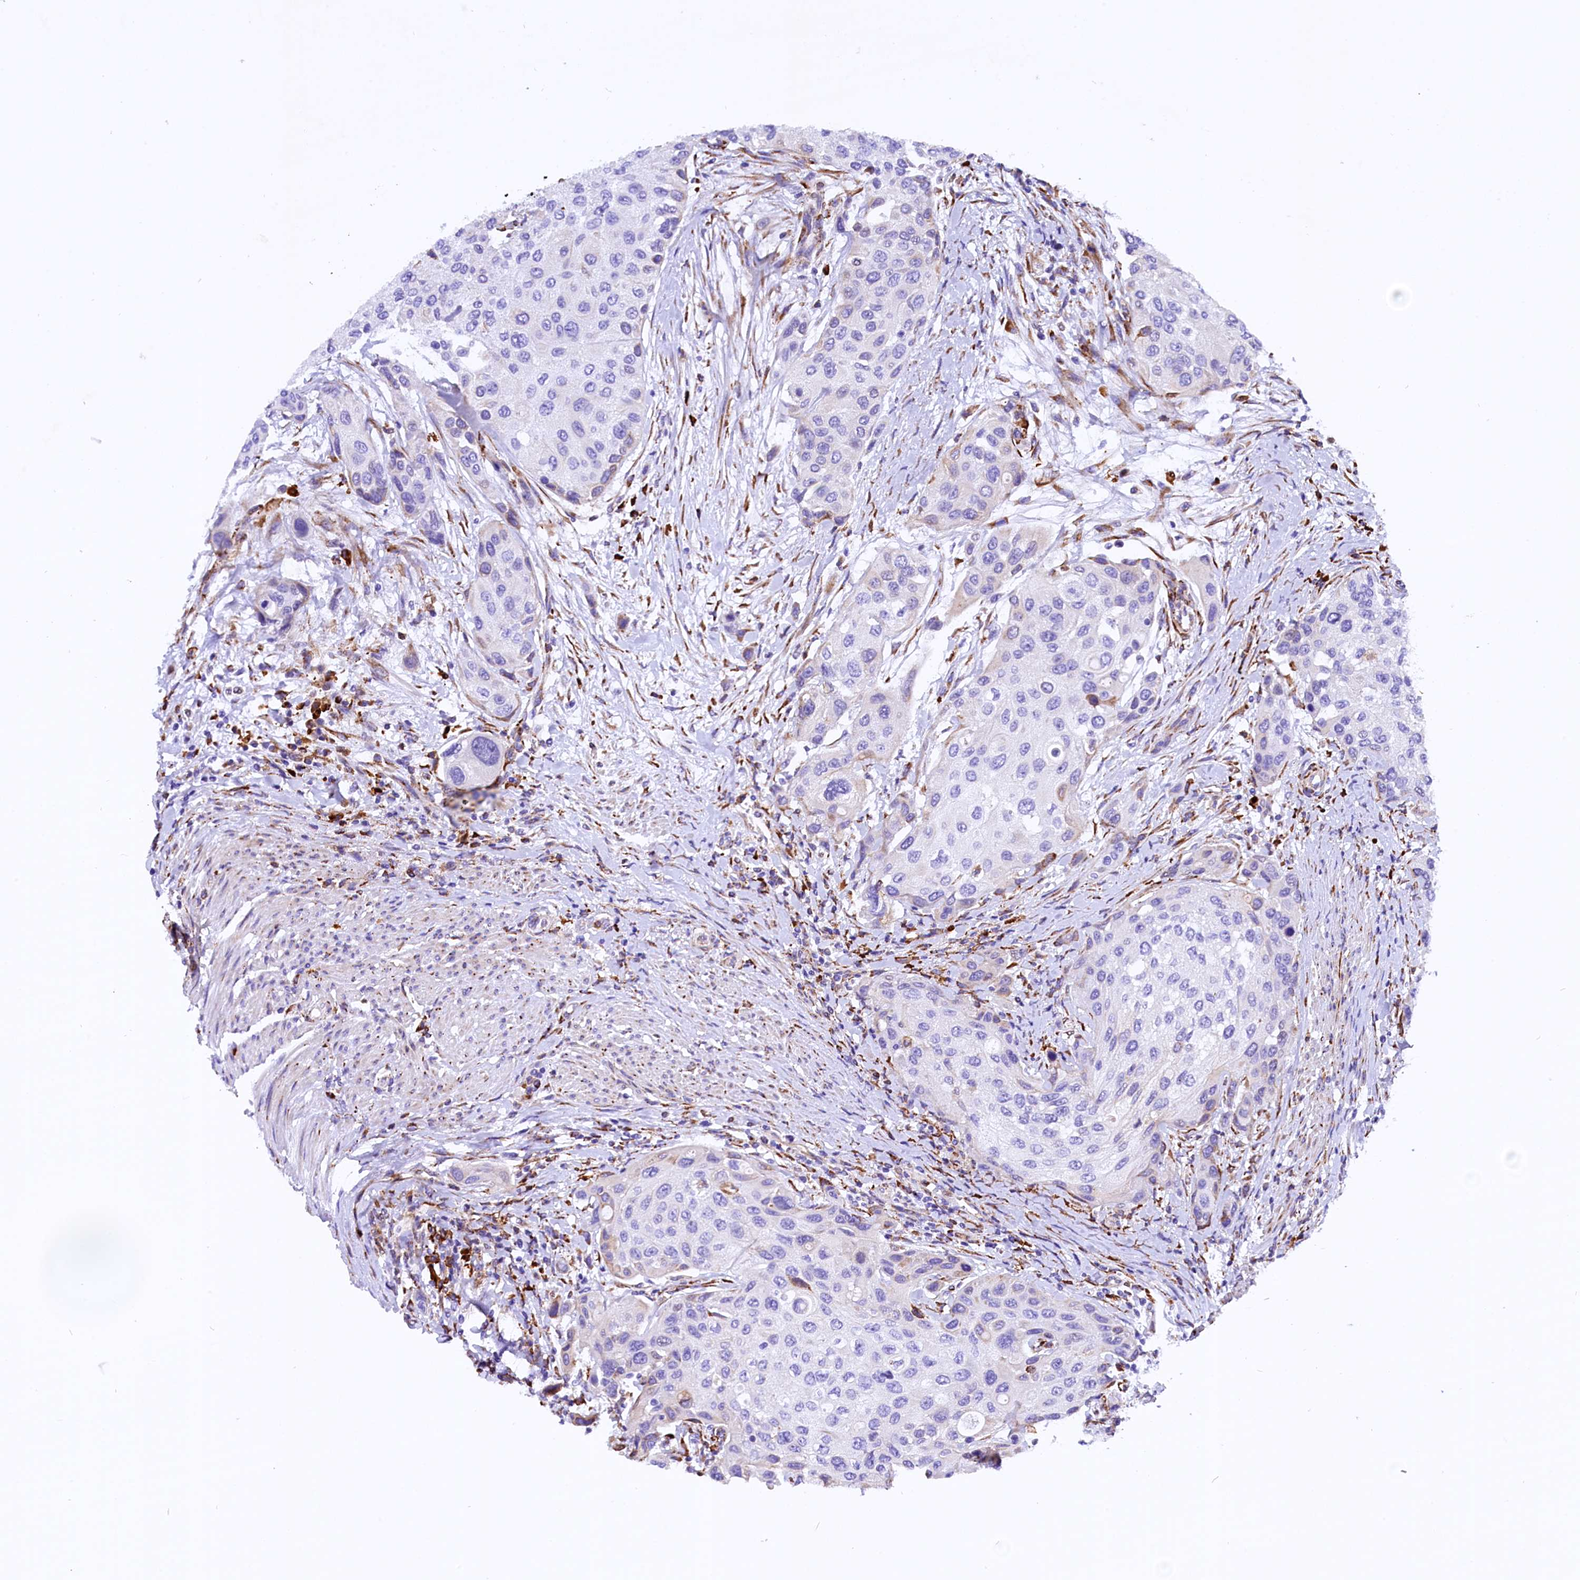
{"staining": {"intensity": "negative", "quantity": "none", "location": "none"}, "tissue": "urothelial cancer", "cell_type": "Tumor cells", "image_type": "cancer", "snomed": [{"axis": "morphology", "description": "Normal tissue, NOS"}, {"axis": "morphology", "description": "Urothelial carcinoma, High grade"}, {"axis": "topography", "description": "Vascular tissue"}, {"axis": "topography", "description": "Urinary bladder"}], "caption": "Immunohistochemistry (IHC) histopathology image of human urothelial cancer stained for a protein (brown), which reveals no positivity in tumor cells.", "gene": "CMTR2", "patient": {"sex": "female", "age": 56}}